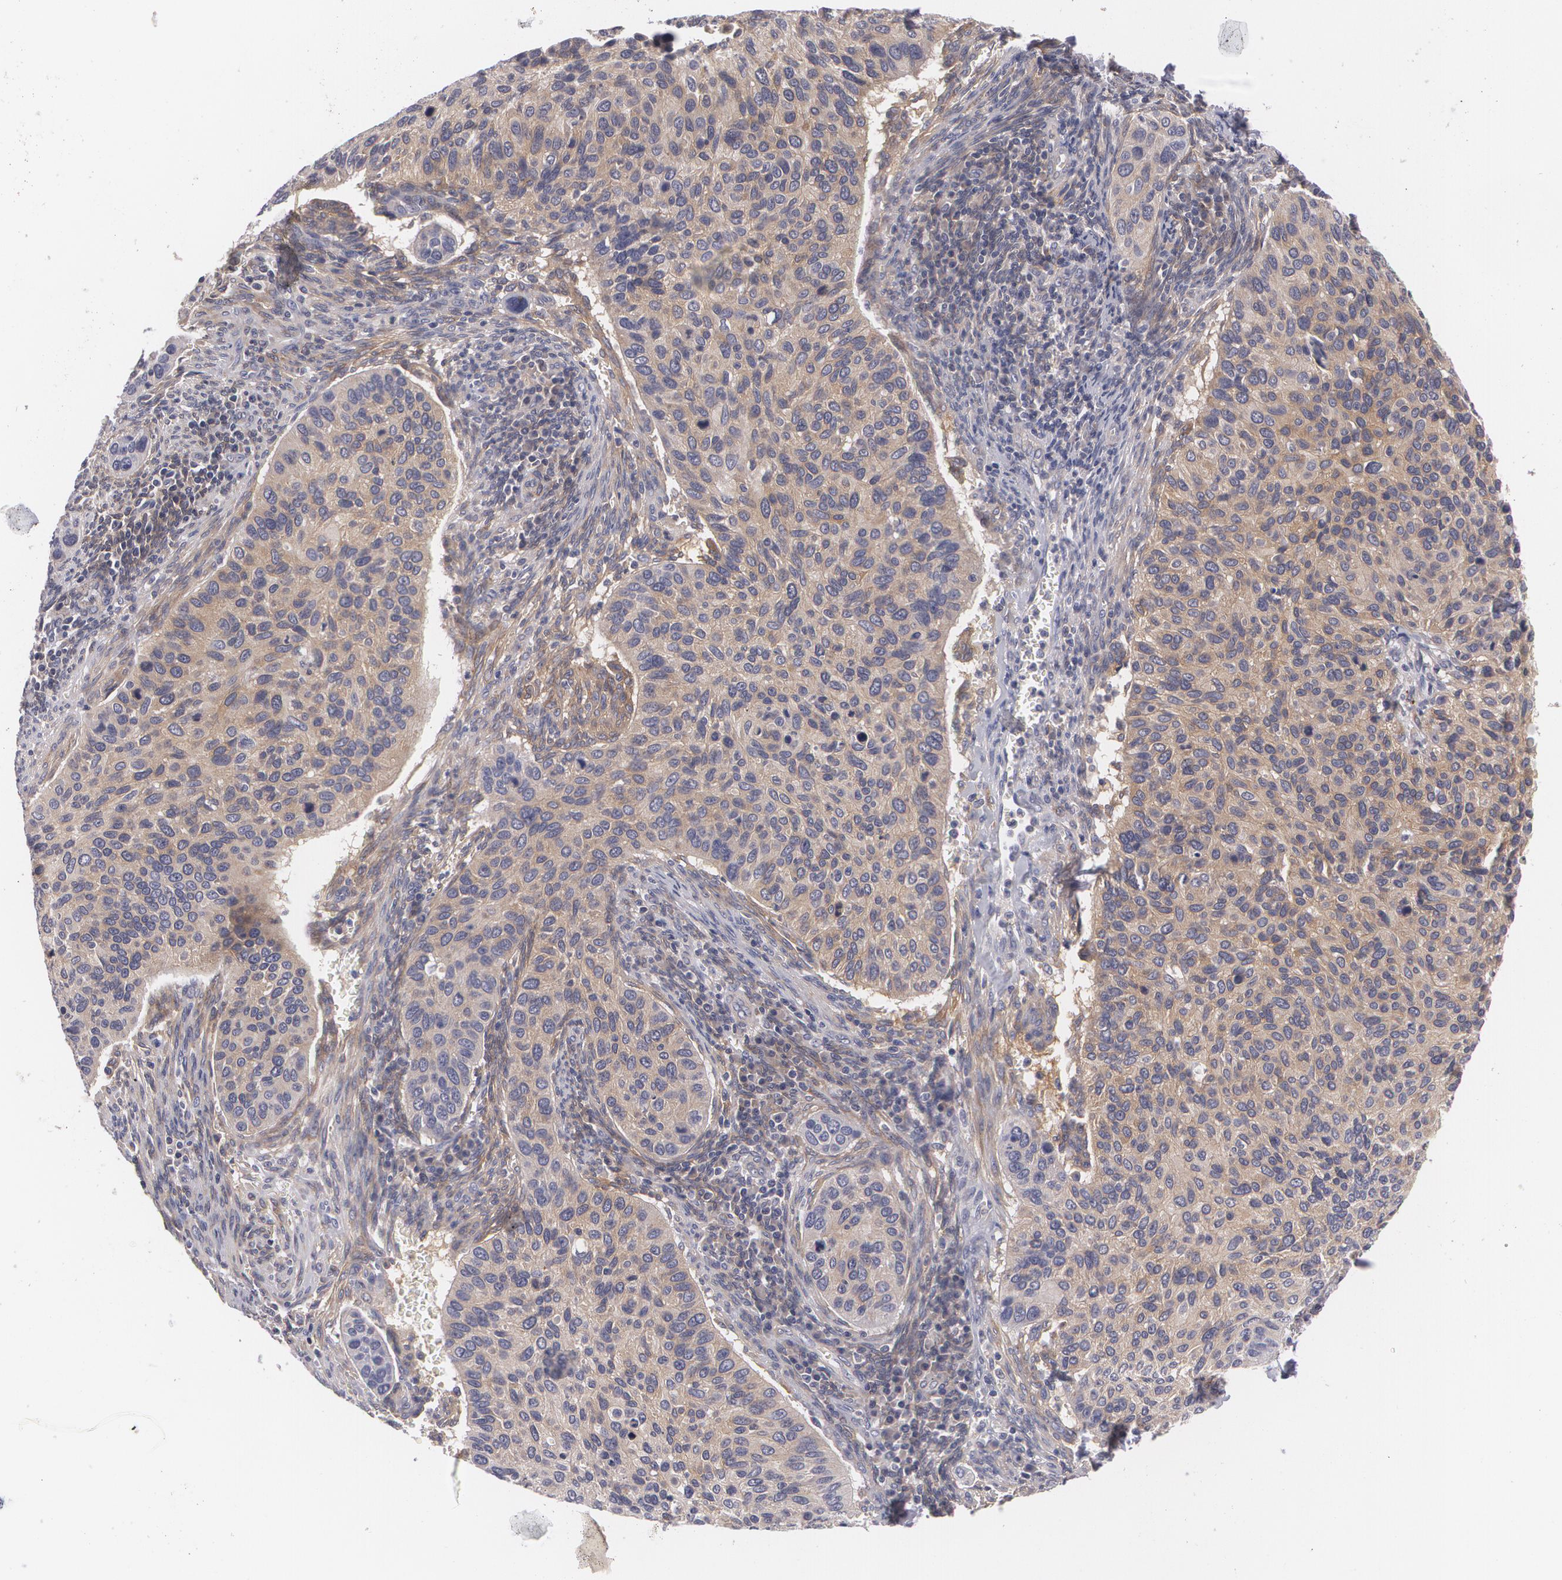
{"staining": {"intensity": "weak", "quantity": ">75%", "location": "cytoplasmic/membranous"}, "tissue": "cervical cancer", "cell_type": "Tumor cells", "image_type": "cancer", "snomed": [{"axis": "morphology", "description": "Adenocarcinoma, NOS"}, {"axis": "topography", "description": "Cervix"}], "caption": "Human cervical adenocarcinoma stained with a protein marker displays weak staining in tumor cells.", "gene": "CASK", "patient": {"sex": "female", "age": 29}}